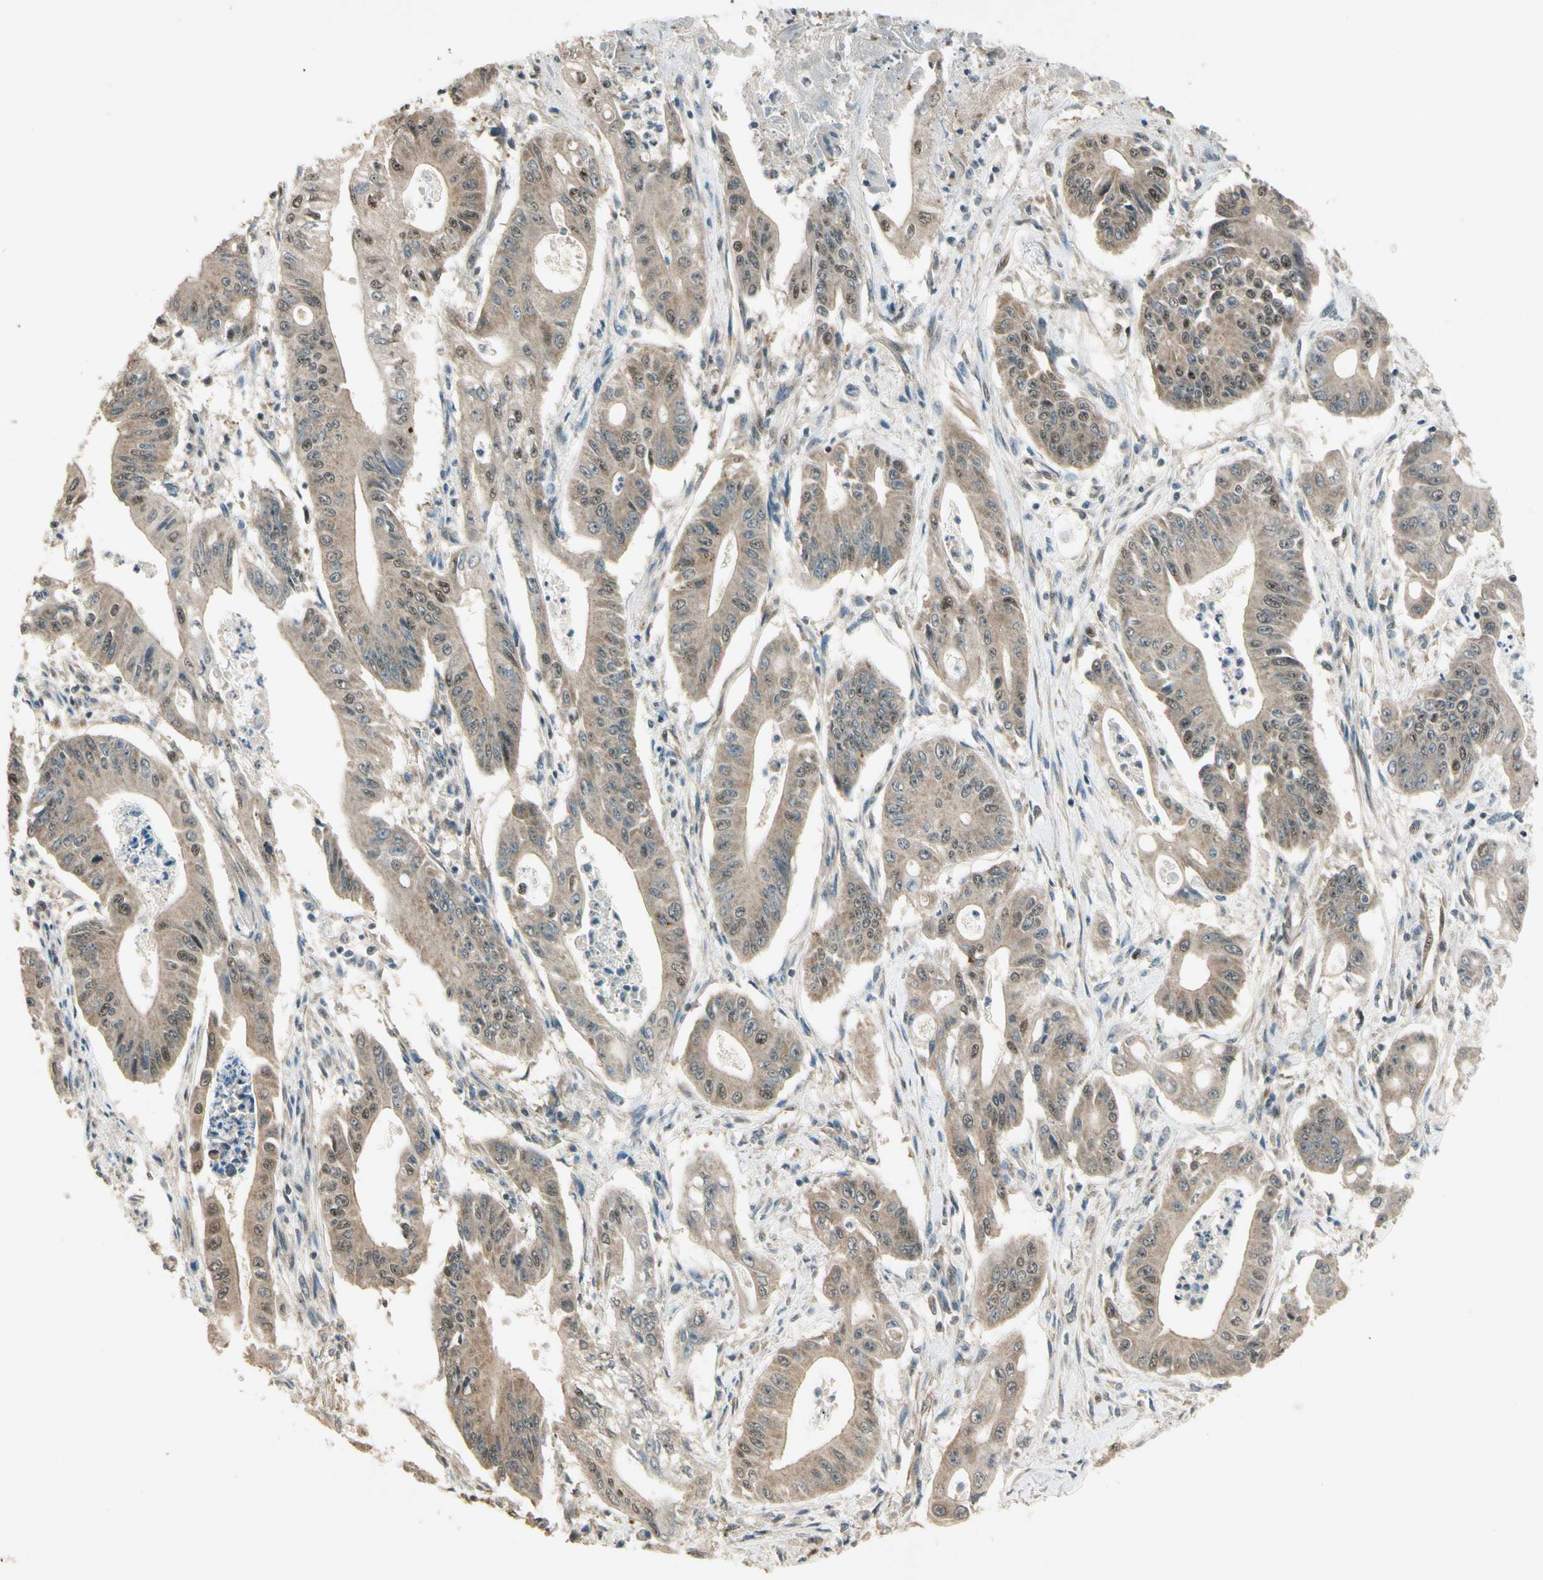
{"staining": {"intensity": "moderate", "quantity": ">75%", "location": "cytoplasmic/membranous,nuclear"}, "tissue": "pancreatic cancer", "cell_type": "Tumor cells", "image_type": "cancer", "snomed": [{"axis": "morphology", "description": "Normal tissue, NOS"}, {"axis": "topography", "description": "Lymph node"}], "caption": "Brown immunohistochemical staining in pancreatic cancer reveals moderate cytoplasmic/membranous and nuclear expression in about >75% of tumor cells.", "gene": "MCPH1", "patient": {"sex": "male", "age": 62}}